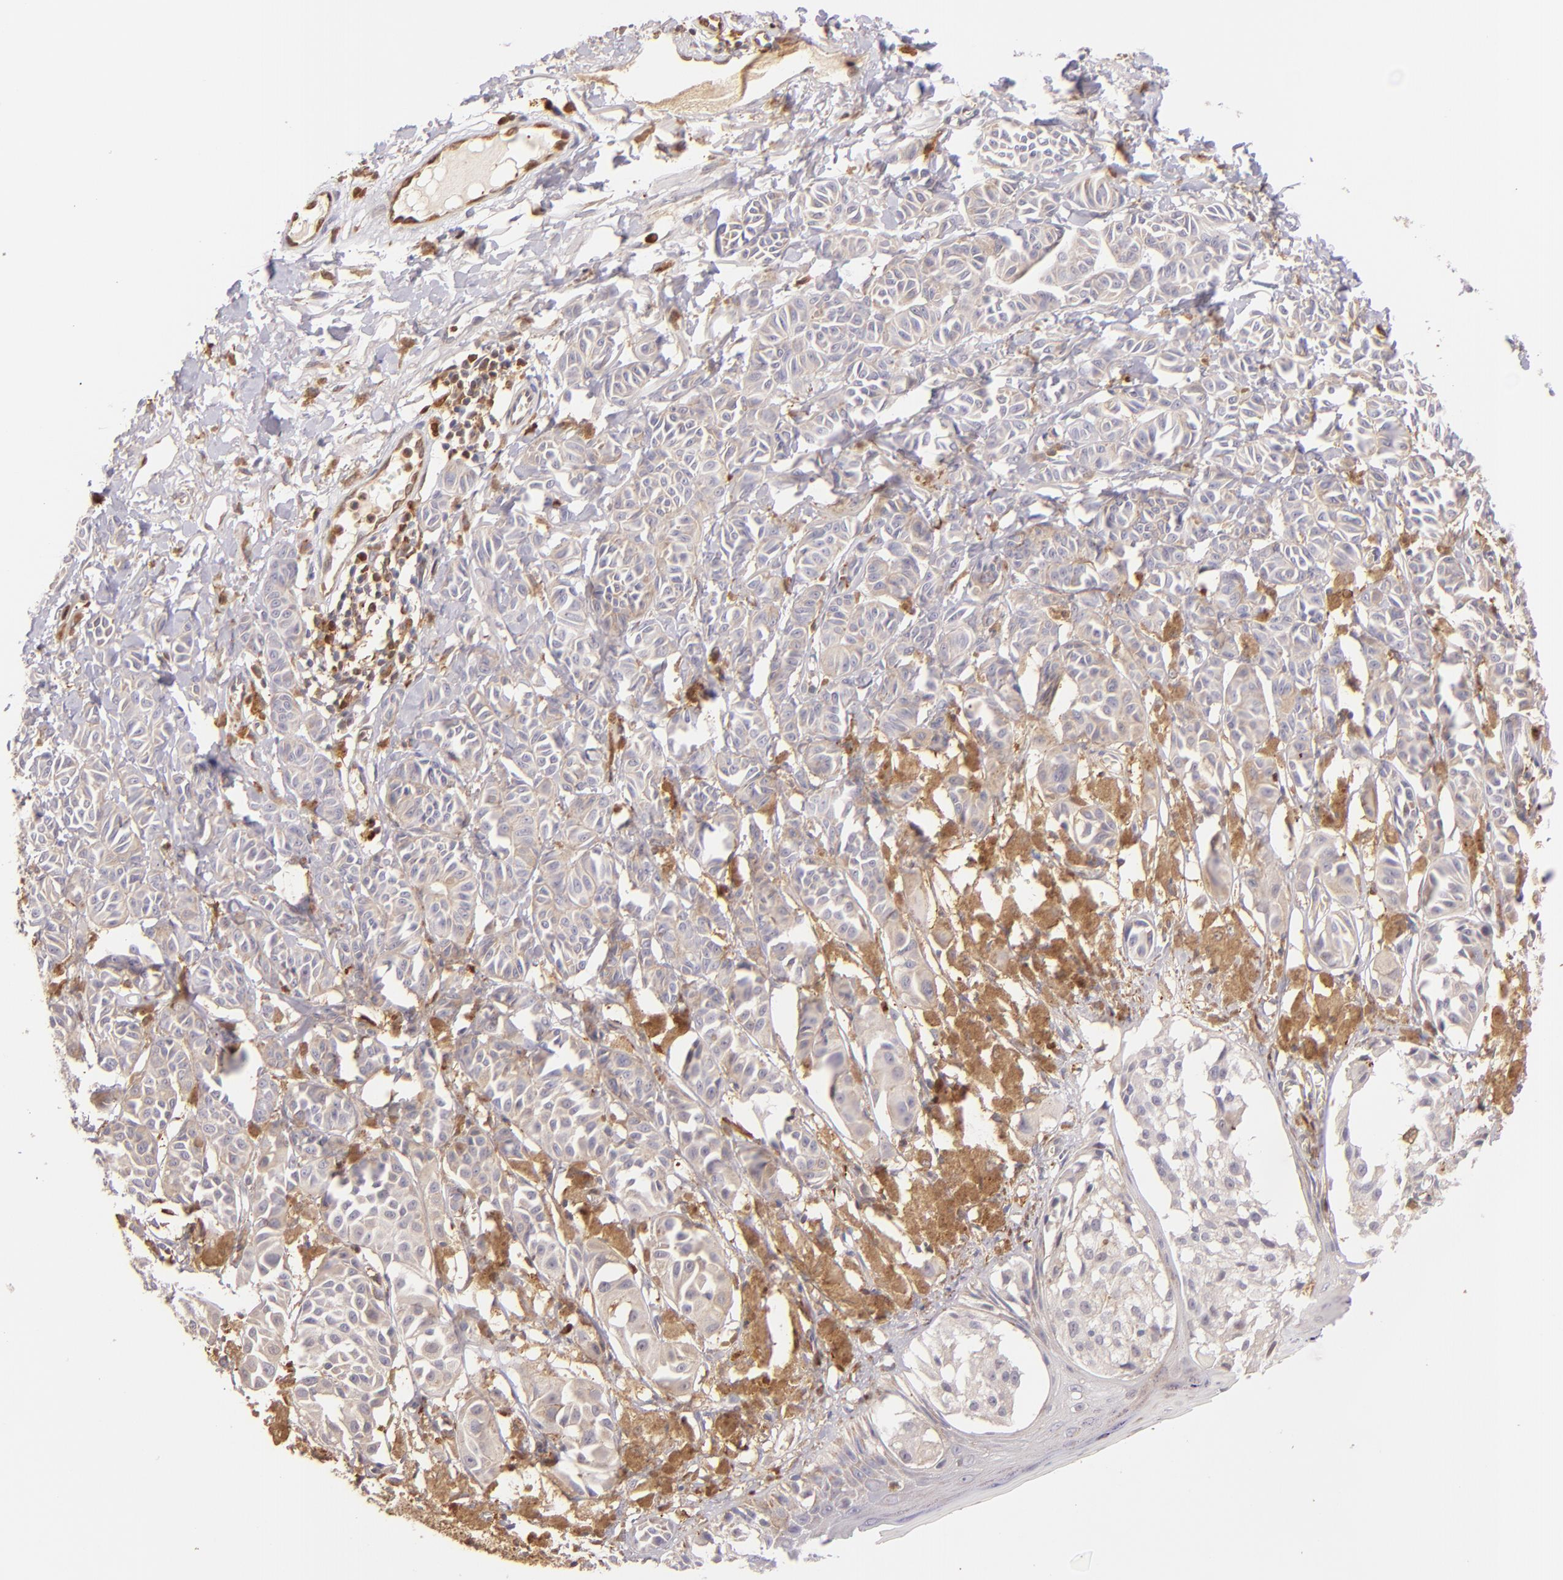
{"staining": {"intensity": "moderate", "quantity": ">75%", "location": "cytoplasmic/membranous"}, "tissue": "melanoma", "cell_type": "Tumor cells", "image_type": "cancer", "snomed": [{"axis": "morphology", "description": "Malignant melanoma, NOS"}, {"axis": "topography", "description": "Skin"}], "caption": "High-magnification brightfield microscopy of malignant melanoma stained with DAB (brown) and counterstained with hematoxylin (blue). tumor cells exhibit moderate cytoplasmic/membranous staining is appreciated in approximately>75% of cells.", "gene": "BTK", "patient": {"sex": "male", "age": 76}}